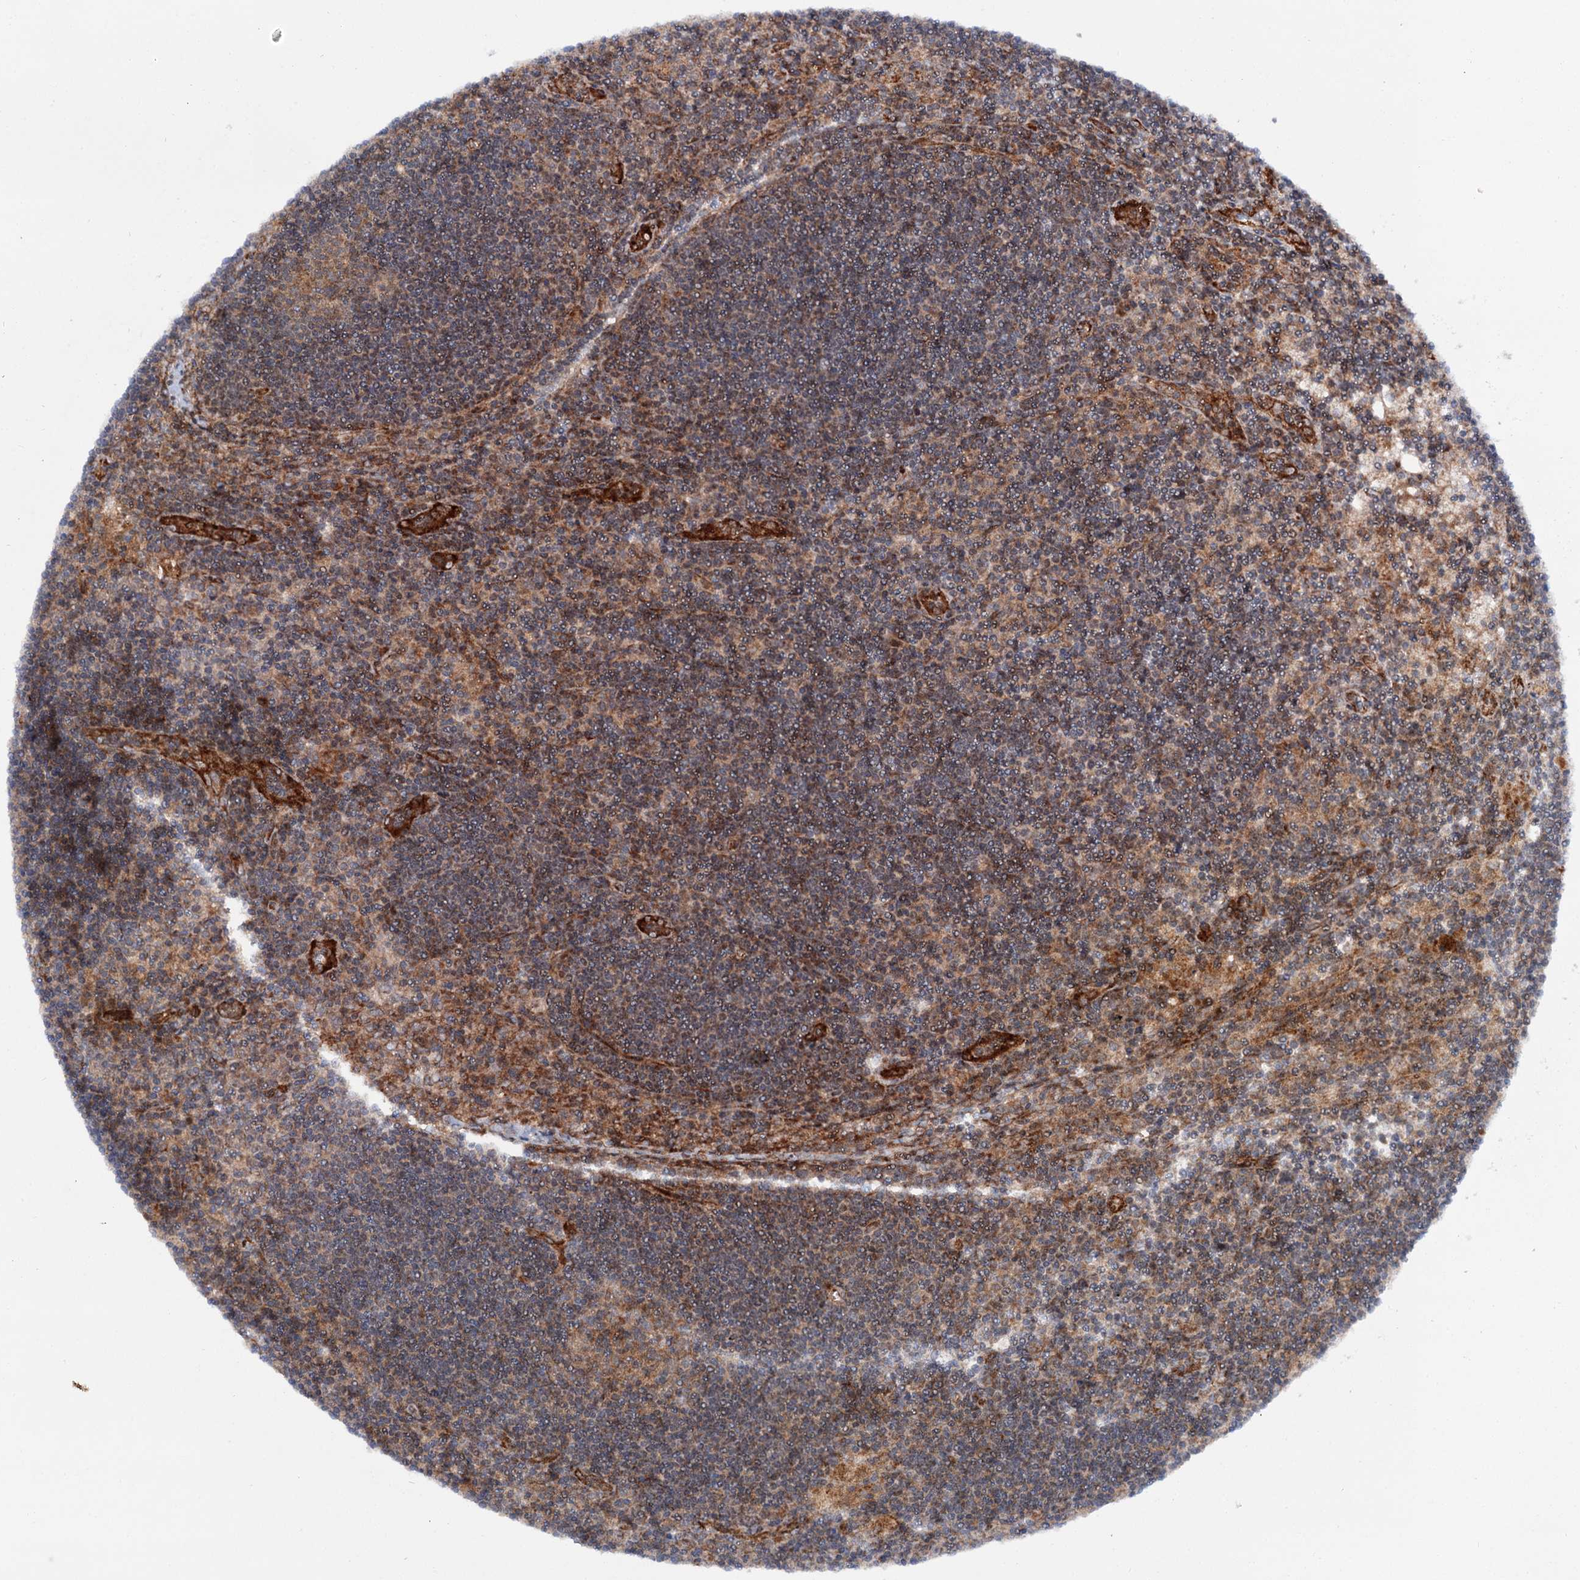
{"staining": {"intensity": "weak", "quantity": ">75%", "location": "cytoplasmic/membranous"}, "tissue": "lymph node", "cell_type": "Germinal center cells", "image_type": "normal", "snomed": [{"axis": "morphology", "description": "Normal tissue, NOS"}, {"axis": "topography", "description": "Lymph node"}], "caption": "Benign lymph node was stained to show a protein in brown. There is low levels of weak cytoplasmic/membranous positivity in about >75% of germinal center cells.", "gene": "ADGRG4", "patient": {"sex": "male", "age": 24}}